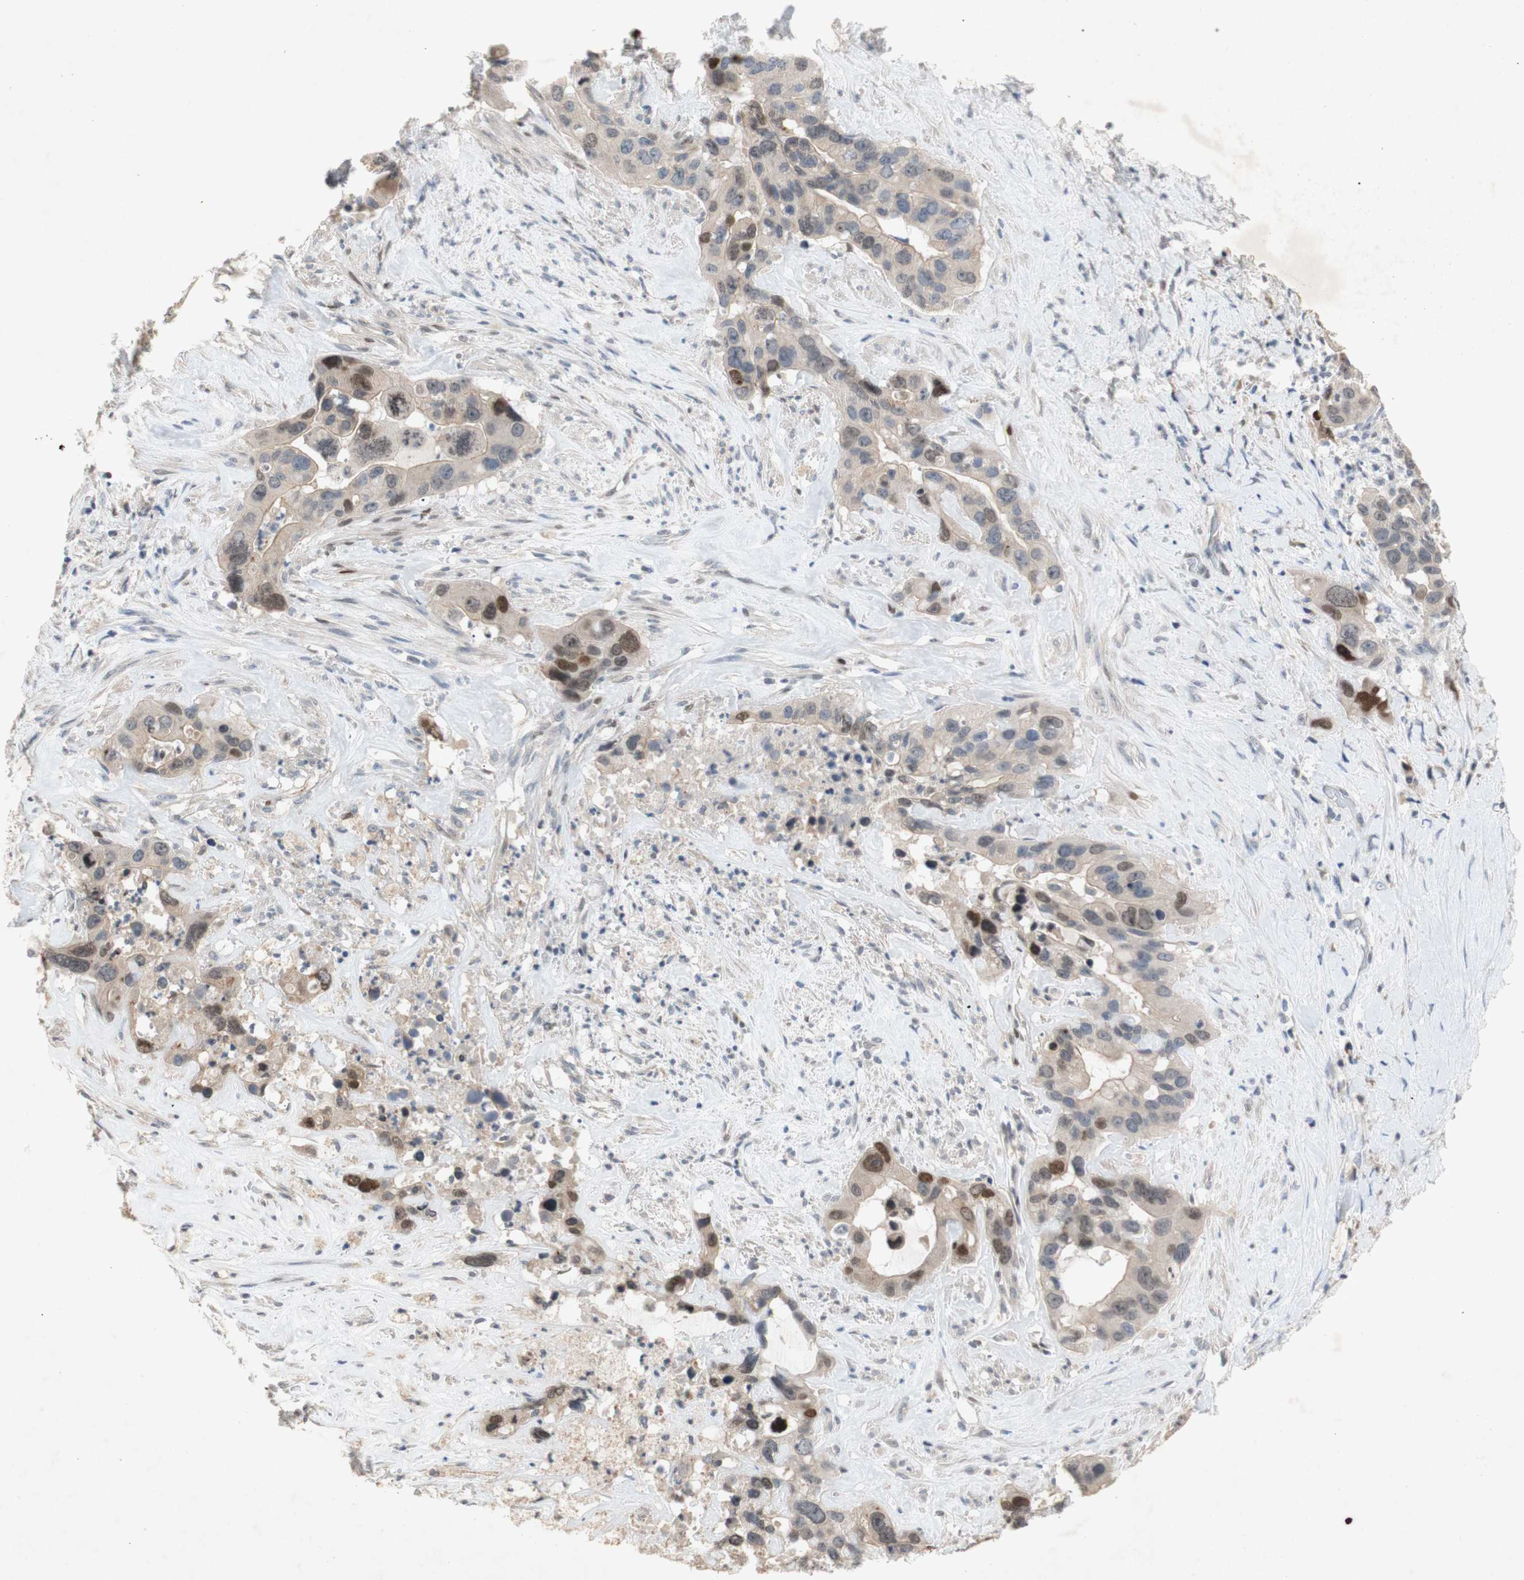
{"staining": {"intensity": "moderate", "quantity": "25%-75%", "location": "cytoplasmic/membranous,nuclear"}, "tissue": "liver cancer", "cell_type": "Tumor cells", "image_type": "cancer", "snomed": [{"axis": "morphology", "description": "Cholangiocarcinoma"}, {"axis": "topography", "description": "Liver"}], "caption": "Brown immunohistochemical staining in human liver cholangiocarcinoma exhibits moderate cytoplasmic/membranous and nuclear positivity in about 25%-75% of tumor cells.", "gene": "FOSB", "patient": {"sex": "female", "age": 65}}